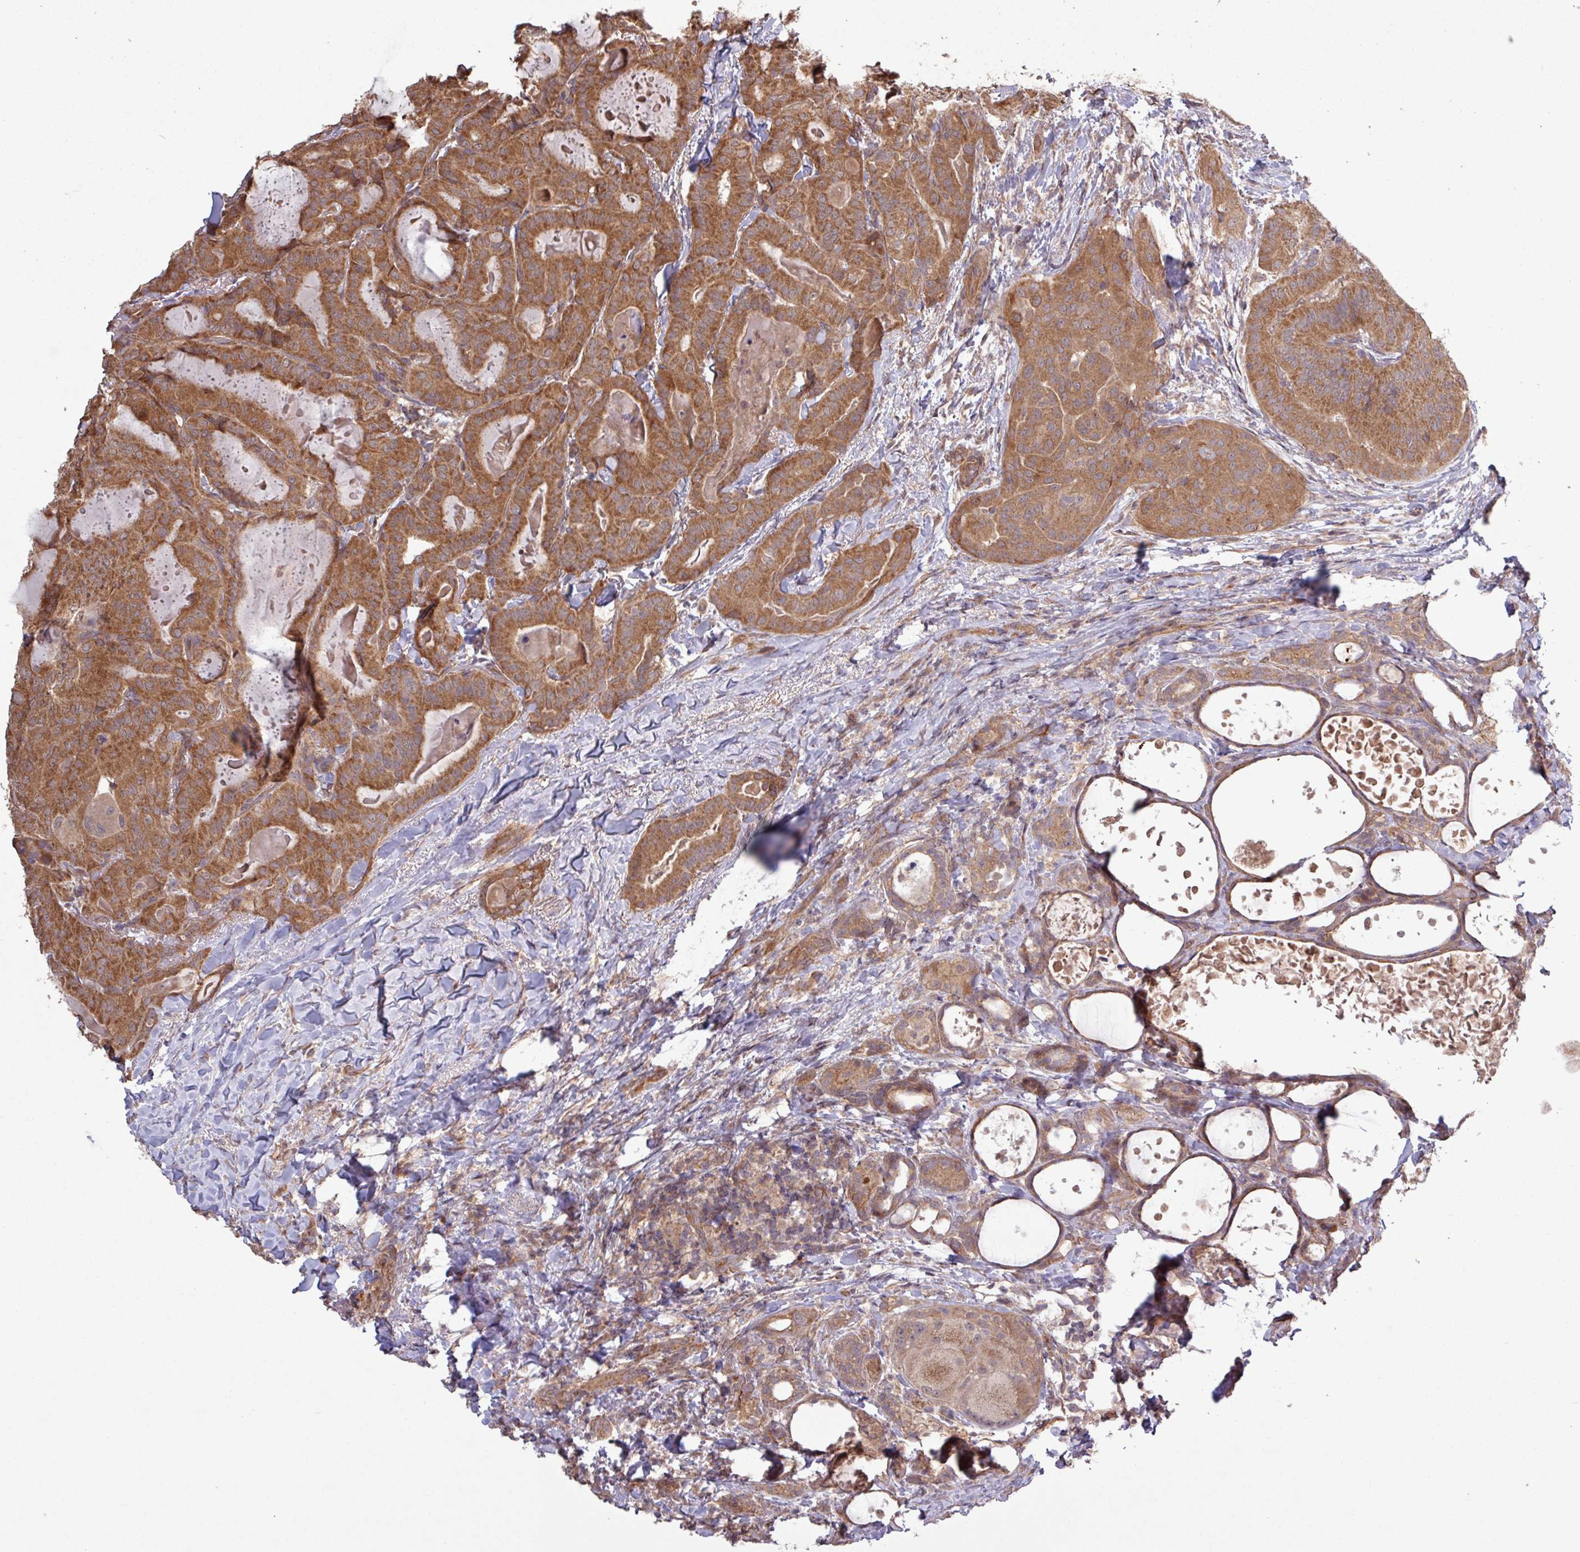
{"staining": {"intensity": "strong", "quantity": ">75%", "location": "cytoplasmic/membranous"}, "tissue": "thyroid cancer", "cell_type": "Tumor cells", "image_type": "cancer", "snomed": [{"axis": "morphology", "description": "Papillary adenocarcinoma, NOS"}, {"axis": "topography", "description": "Thyroid gland"}], "caption": "Immunohistochemistry of human thyroid papillary adenocarcinoma displays high levels of strong cytoplasmic/membranous positivity in about >75% of tumor cells.", "gene": "TRABD2A", "patient": {"sex": "female", "age": 68}}